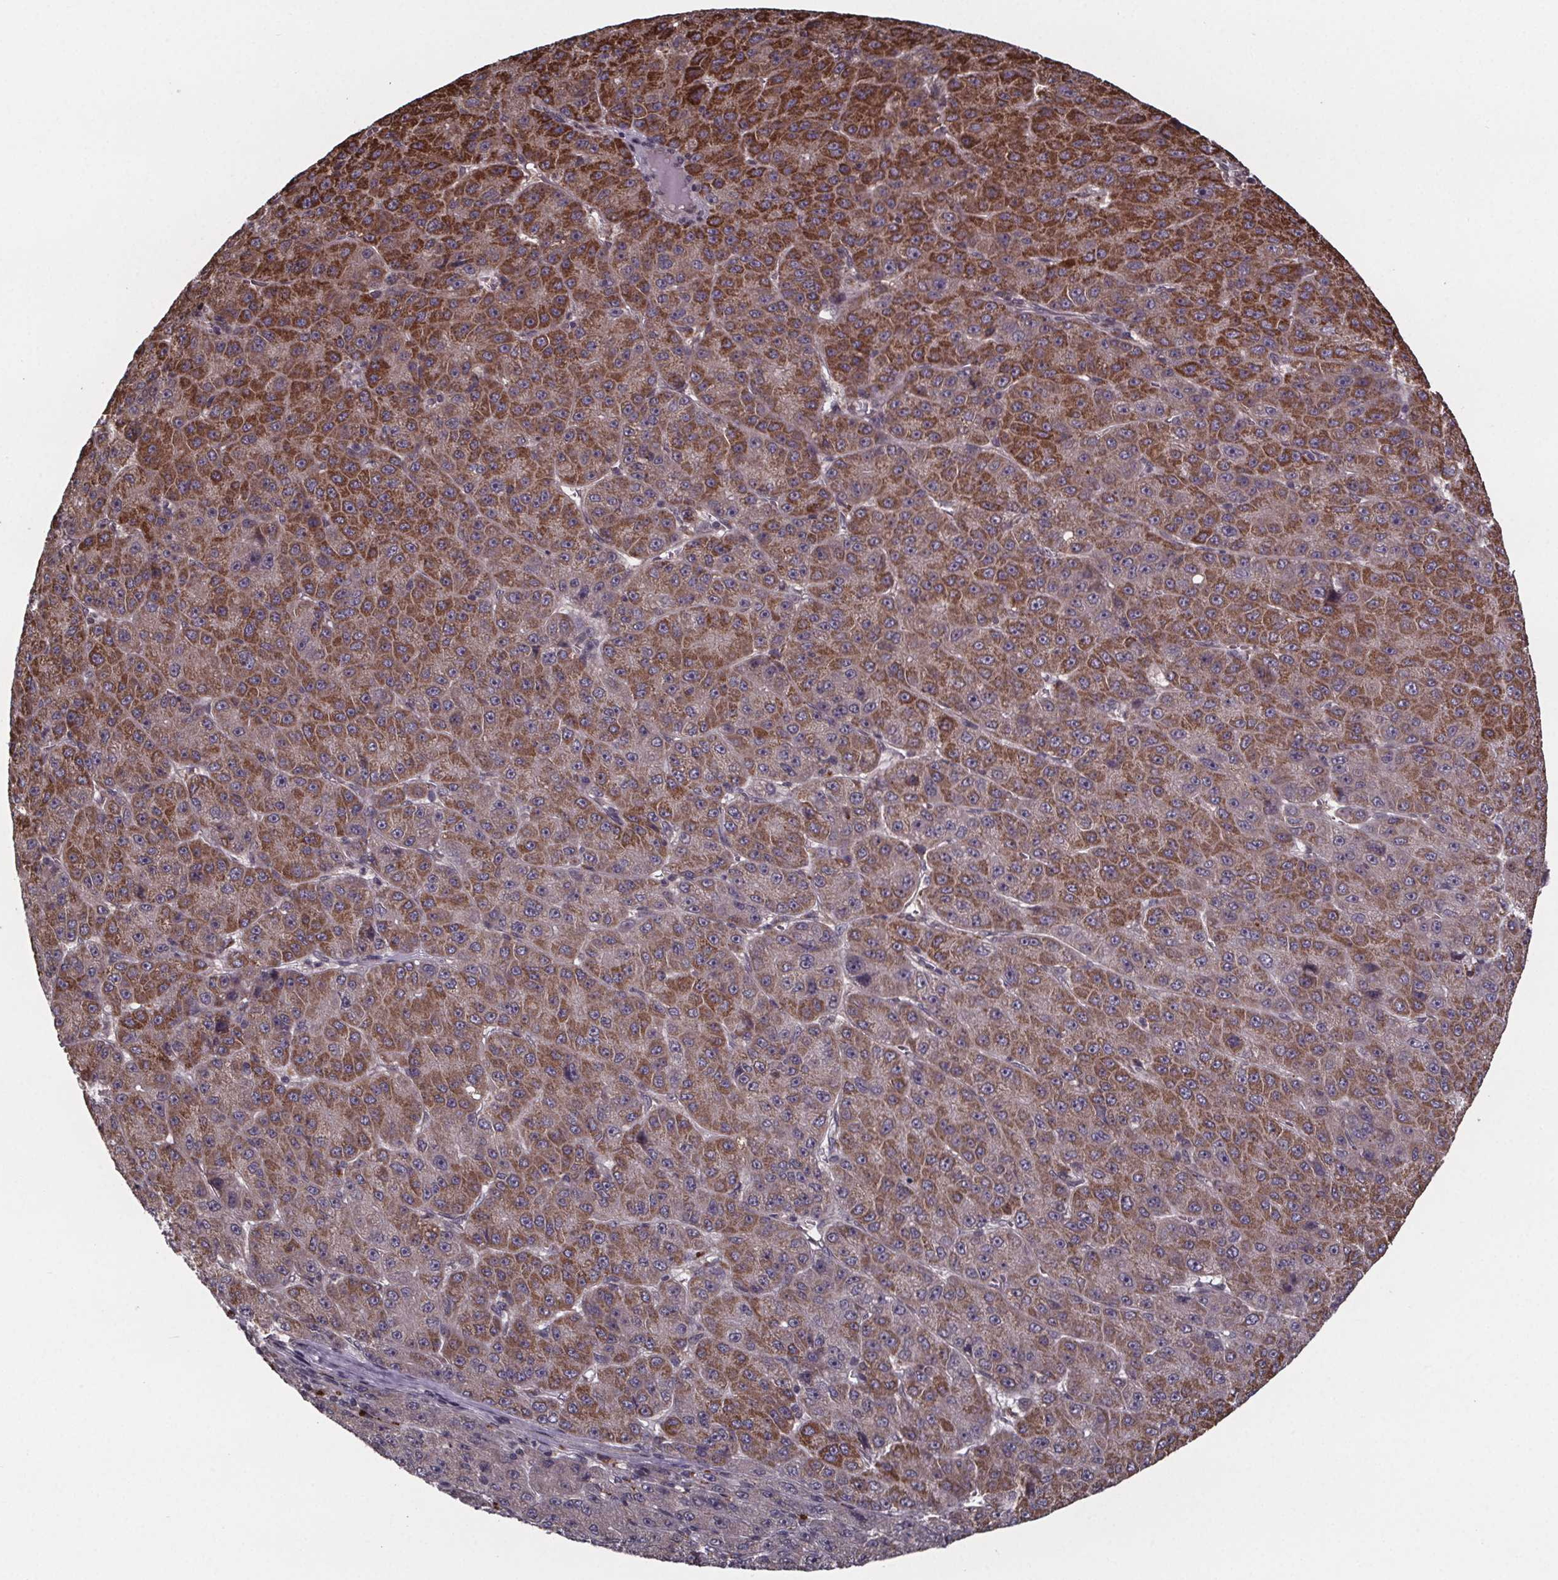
{"staining": {"intensity": "moderate", "quantity": "25%-75%", "location": "cytoplasmic/membranous"}, "tissue": "liver cancer", "cell_type": "Tumor cells", "image_type": "cancer", "snomed": [{"axis": "morphology", "description": "Carcinoma, Hepatocellular, NOS"}, {"axis": "topography", "description": "Liver"}], "caption": "An IHC micrograph of neoplastic tissue is shown. Protein staining in brown highlights moderate cytoplasmic/membranous positivity in liver cancer within tumor cells.", "gene": "SAT1", "patient": {"sex": "male", "age": 67}}